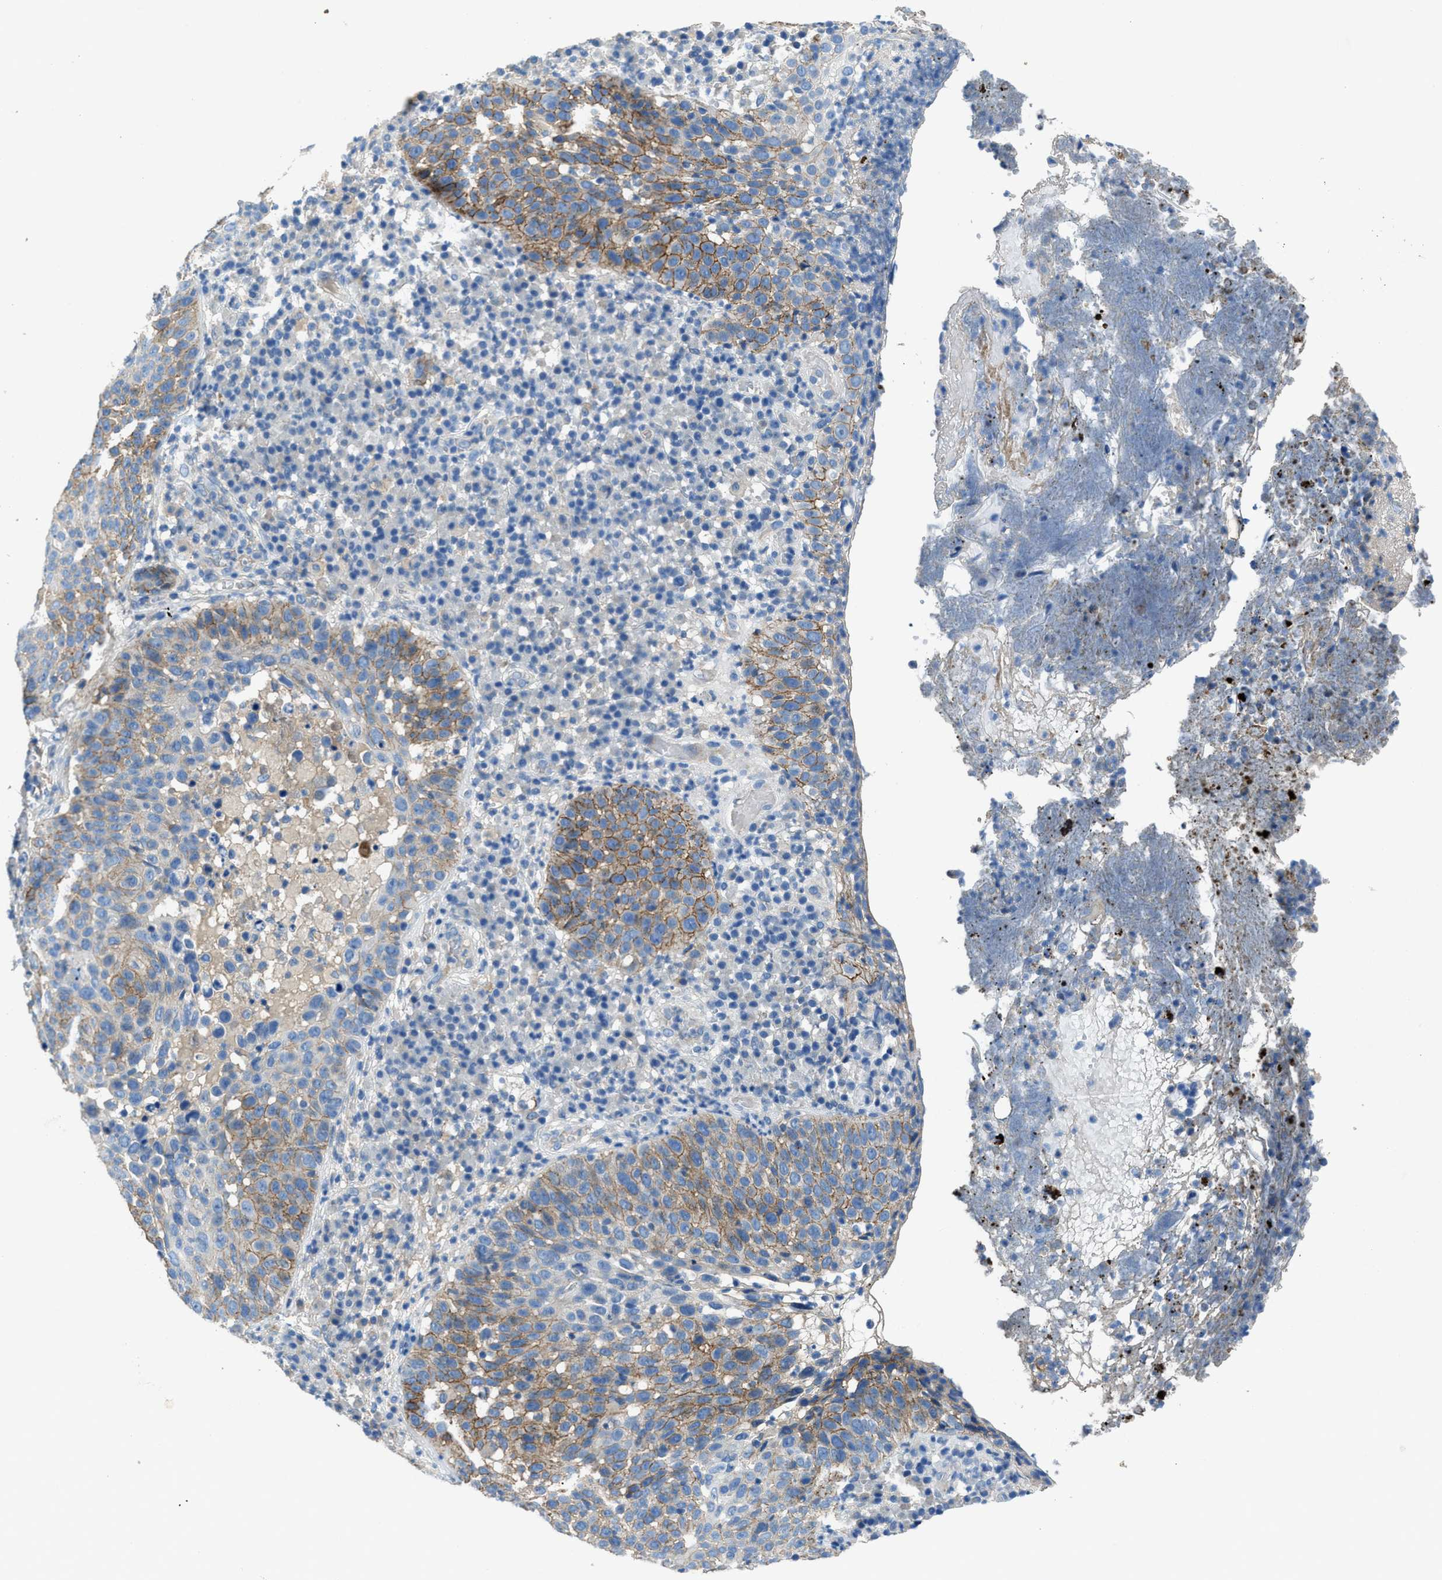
{"staining": {"intensity": "moderate", "quantity": ">75%", "location": "cytoplasmic/membranous"}, "tissue": "skin cancer", "cell_type": "Tumor cells", "image_type": "cancer", "snomed": [{"axis": "morphology", "description": "Squamous cell carcinoma in situ, NOS"}, {"axis": "morphology", "description": "Squamous cell carcinoma, NOS"}, {"axis": "topography", "description": "Skin"}], "caption": "Squamous cell carcinoma (skin) stained with immunohistochemistry reveals moderate cytoplasmic/membranous staining in approximately >75% of tumor cells.", "gene": "PTGFRN", "patient": {"sex": "male", "age": 93}}